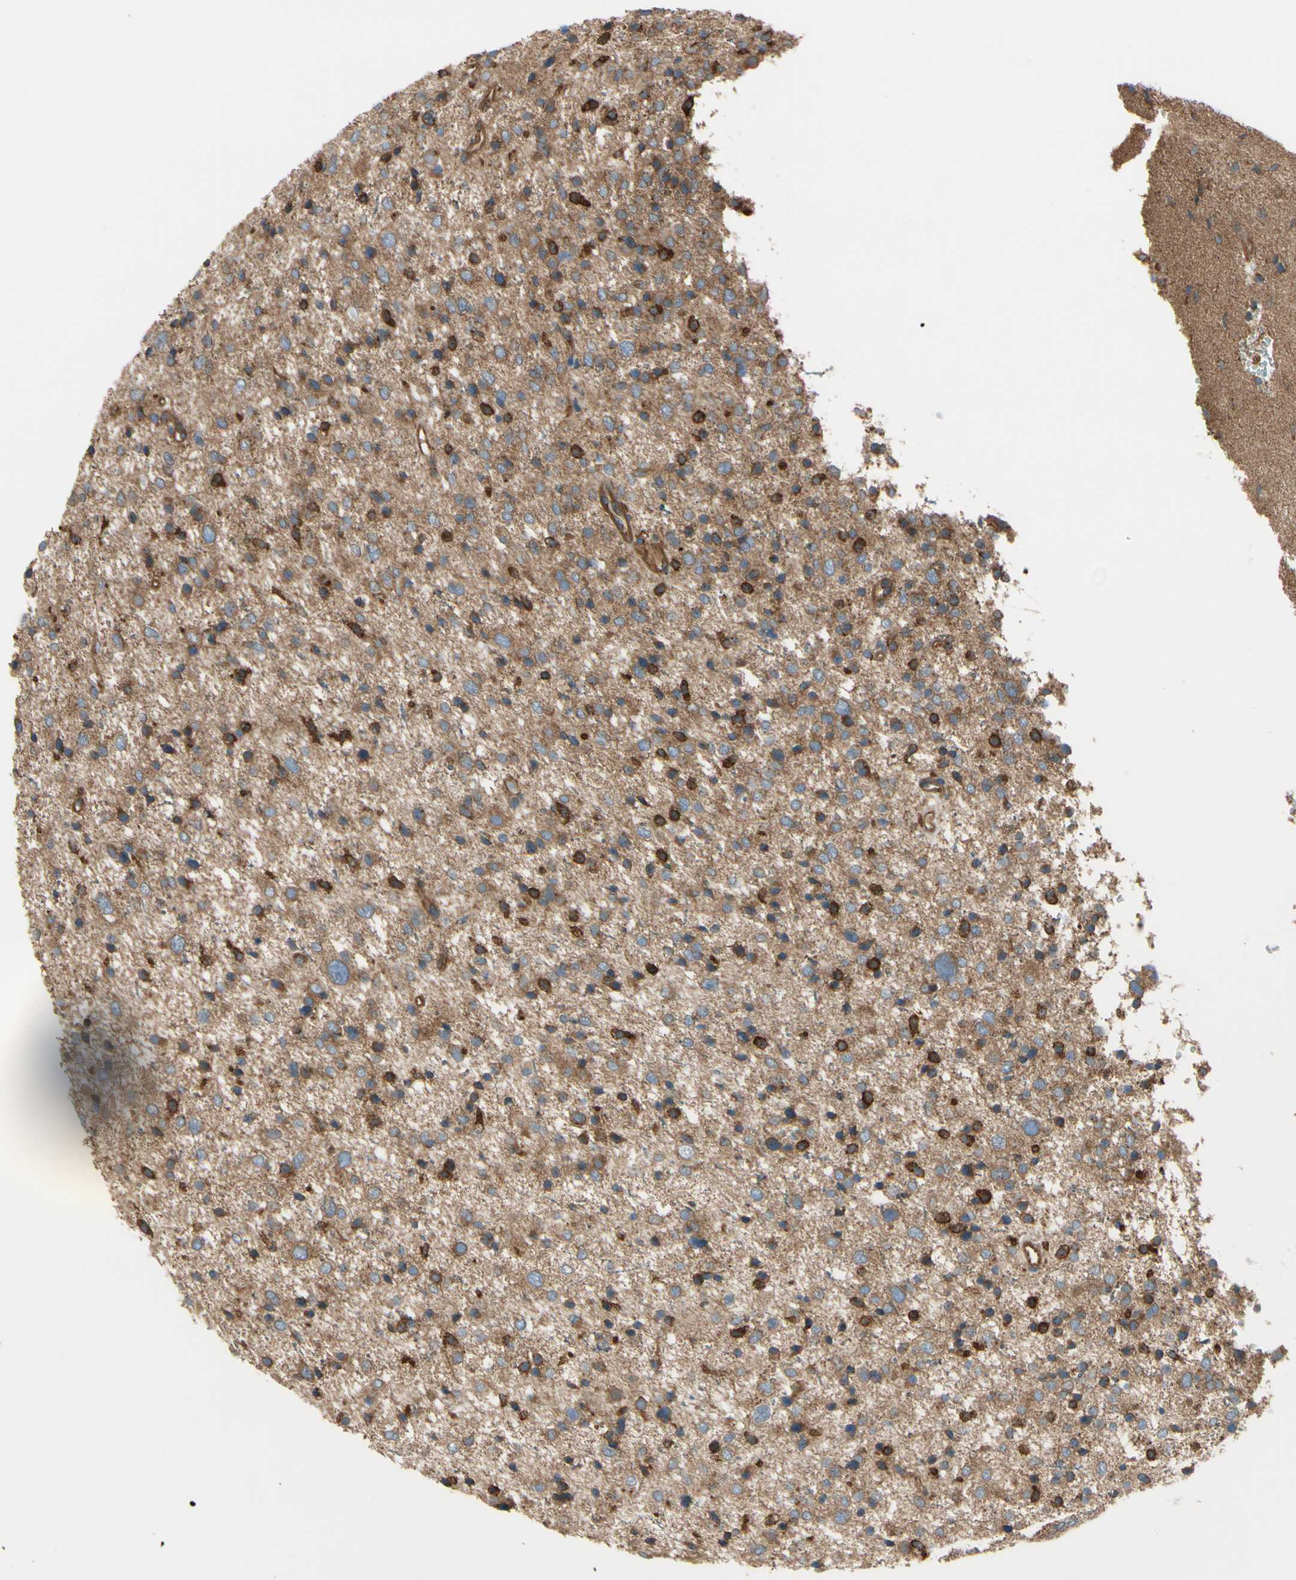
{"staining": {"intensity": "strong", "quantity": "<25%", "location": "cytoplasmic/membranous"}, "tissue": "glioma", "cell_type": "Tumor cells", "image_type": "cancer", "snomed": [{"axis": "morphology", "description": "Glioma, malignant, Low grade"}, {"axis": "topography", "description": "Brain"}], "caption": "Approximately <25% of tumor cells in human malignant low-grade glioma demonstrate strong cytoplasmic/membranous protein expression as visualized by brown immunohistochemical staining.", "gene": "EPS15", "patient": {"sex": "female", "age": 37}}